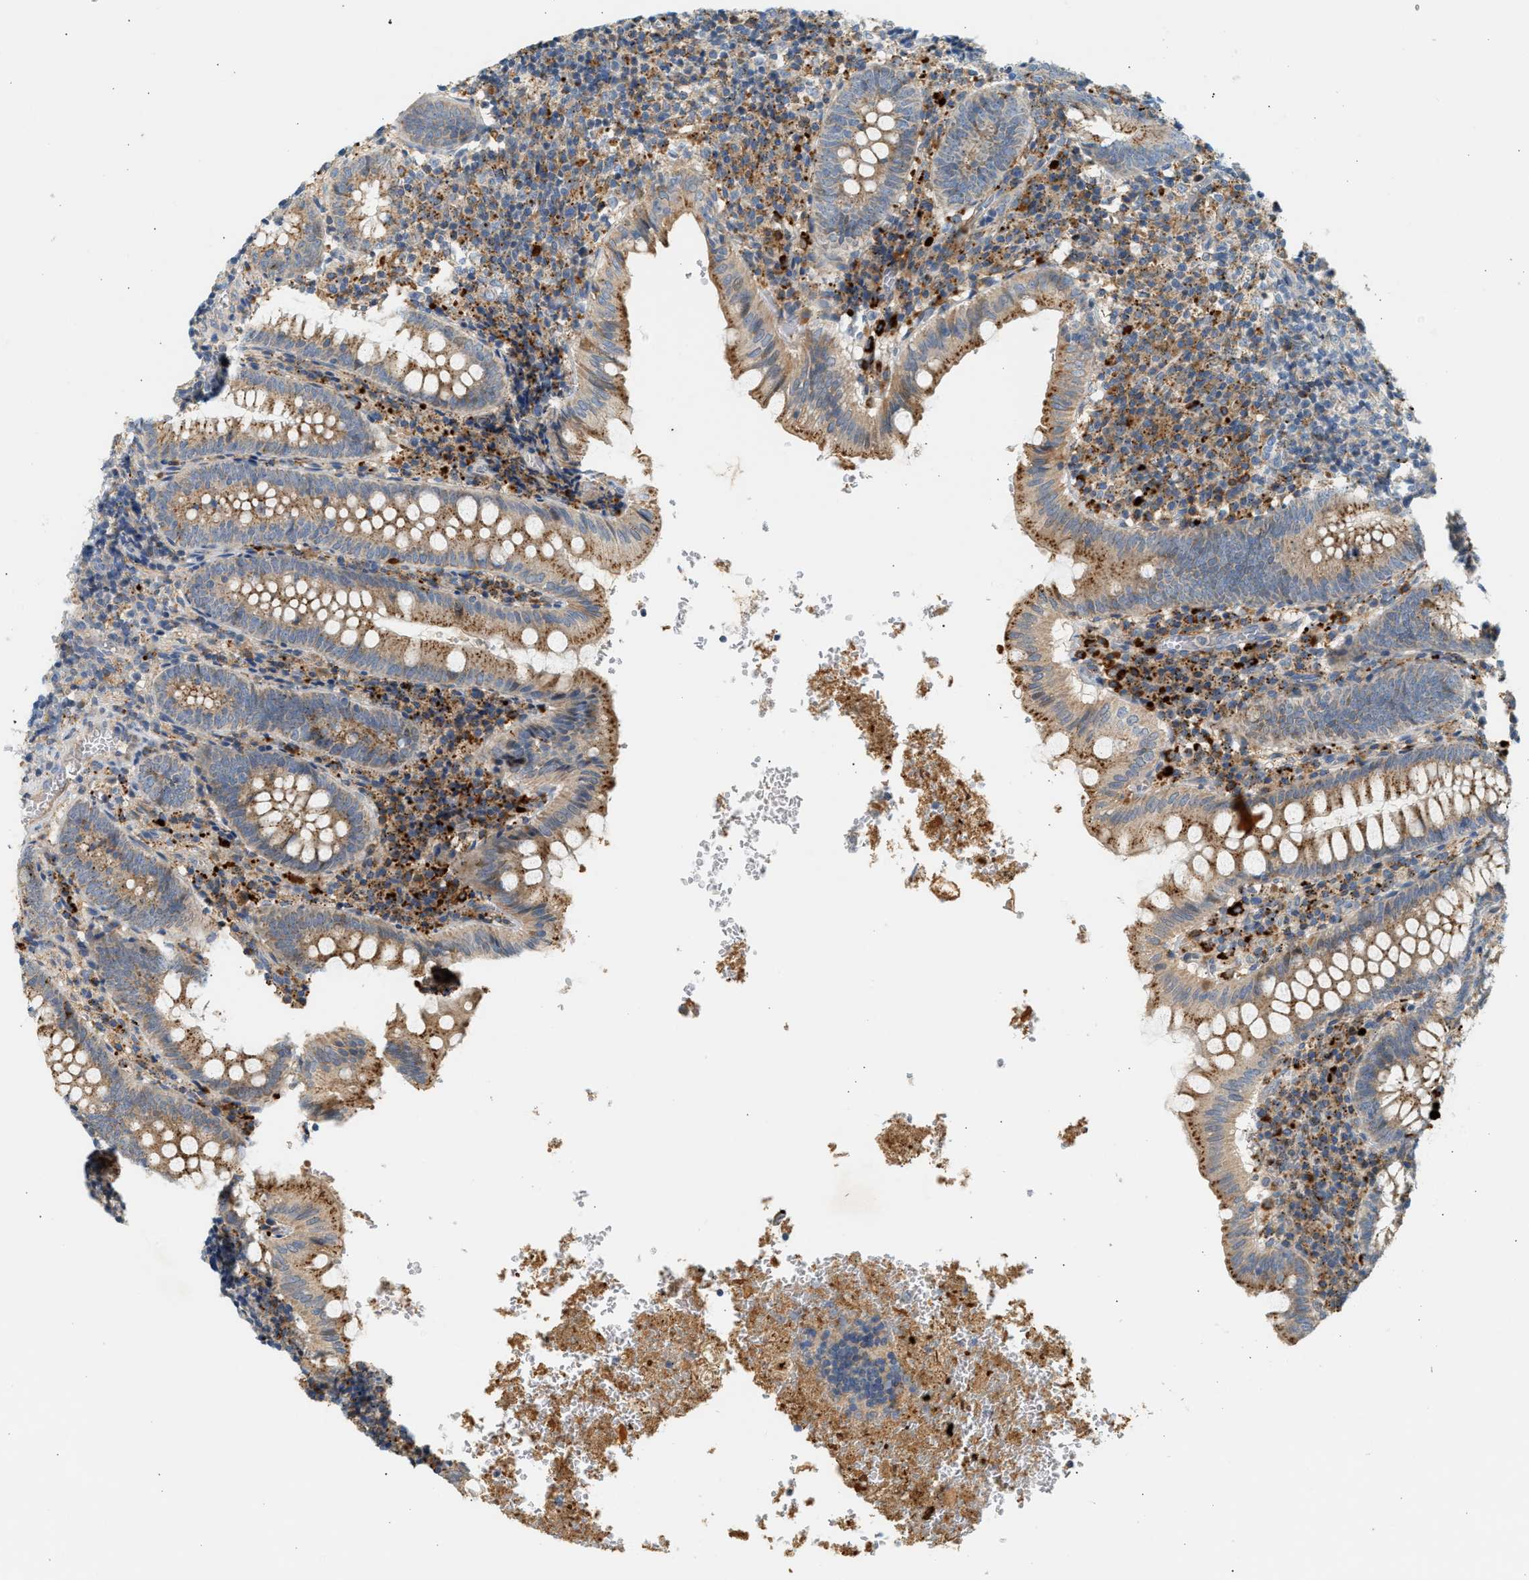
{"staining": {"intensity": "moderate", "quantity": ">75%", "location": "cytoplasmic/membranous"}, "tissue": "appendix", "cell_type": "Glandular cells", "image_type": "normal", "snomed": [{"axis": "morphology", "description": "Normal tissue, NOS"}, {"axis": "topography", "description": "Appendix"}], "caption": "Protein analysis of normal appendix shows moderate cytoplasmic/membranous staining in about >75% of glandular cells. (brown staining indicates protein expression, while blue staining denotes nuclei).", "gene": "ENTHD1", "patient": {"sex": "male", "age": 8}}